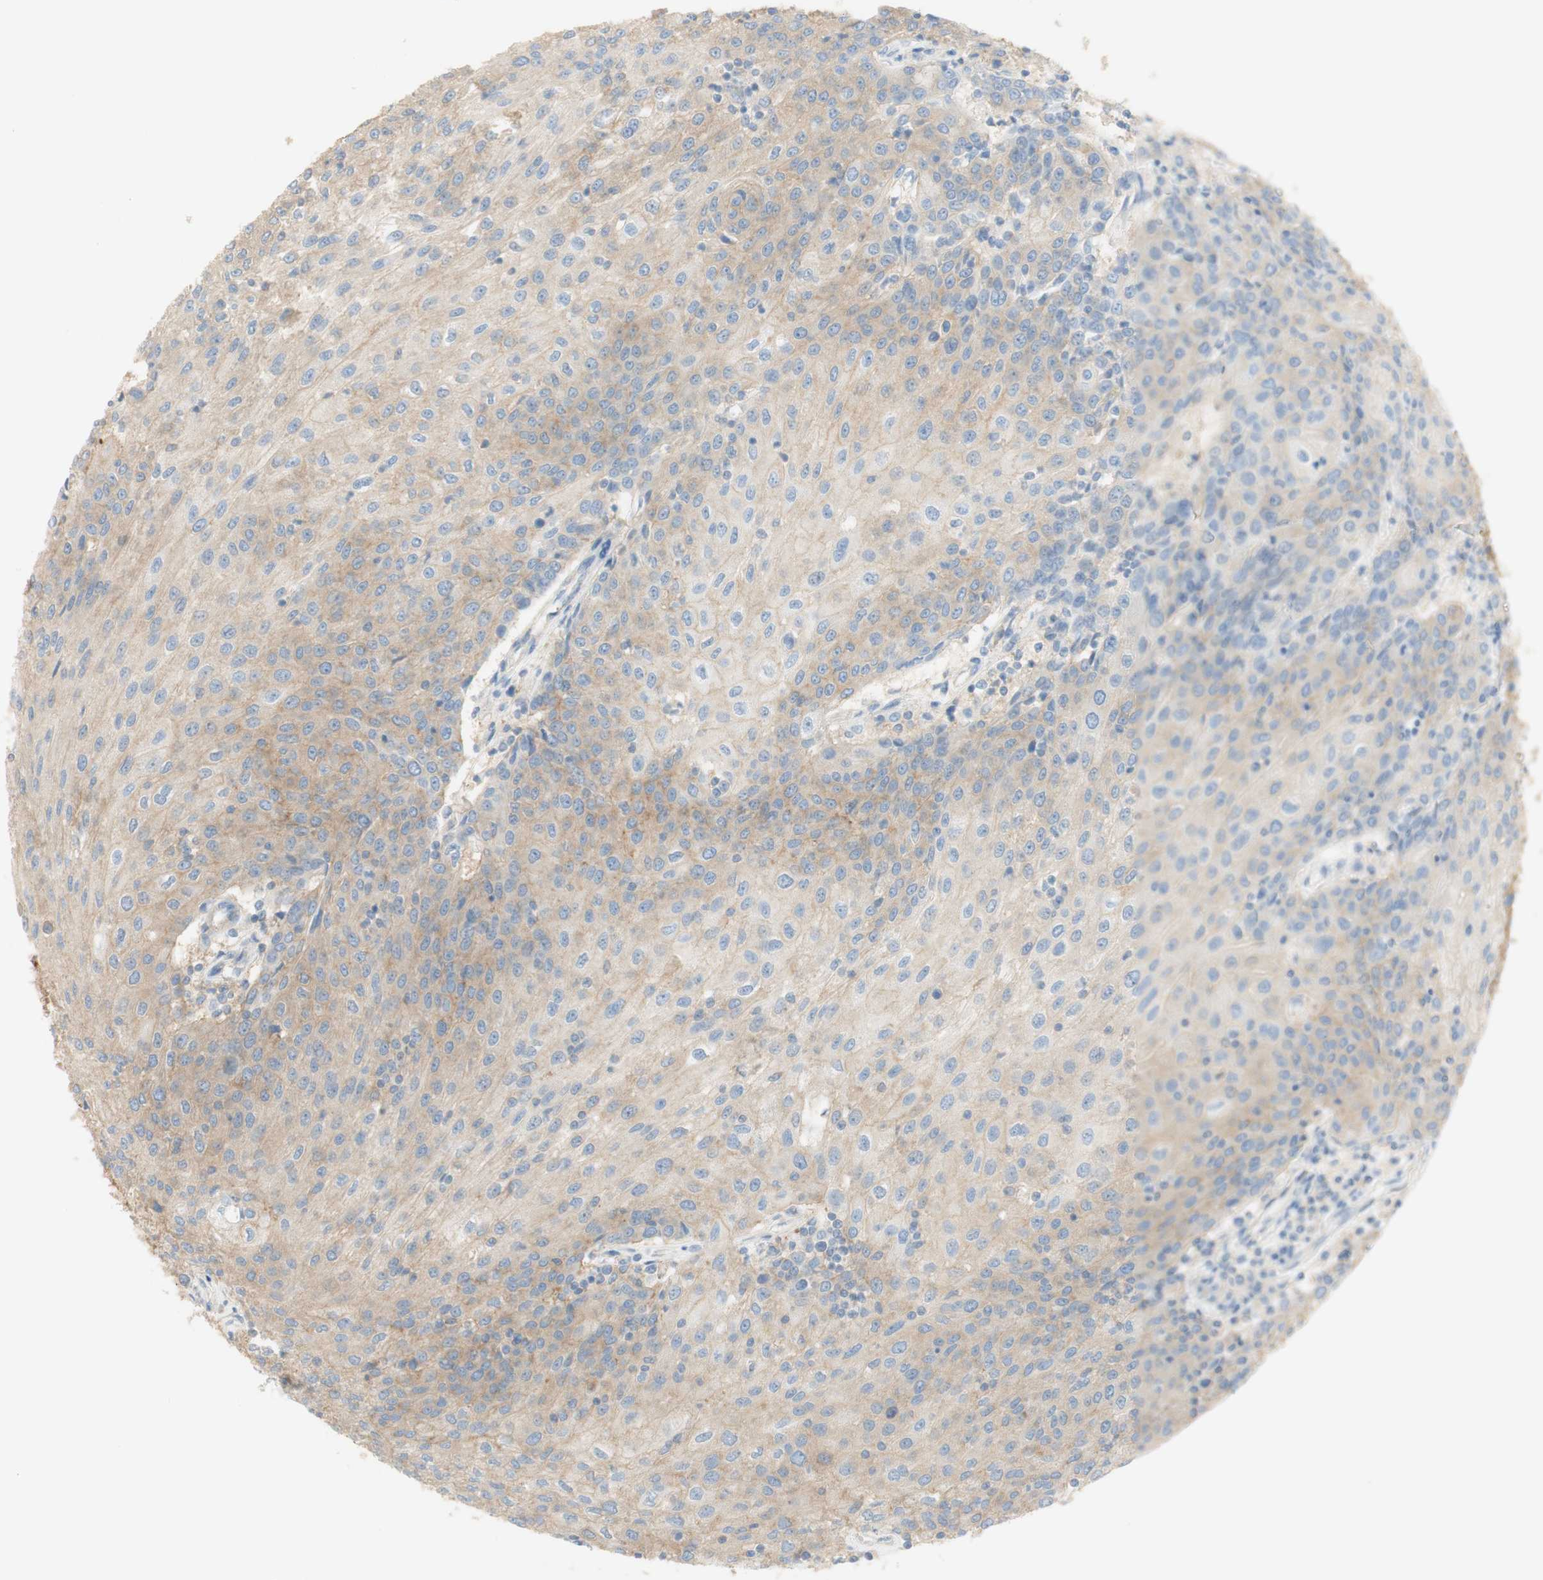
{"staining": {"intensity": "weak", "quantity": ">75%", "location": "cytoplasmic/membranous"}, "tissue": "urothelial cancer", "cell_type": "Tumor cells", "image_type": "cancer", "snomed": [{"axis": "morphology", "description": "Urothelial carcinoma, High grade"}, {"axis": "topography", "description": "Urinary bladder"}], "caption": "This is an image of immunohistochemistry staining of urothelial cancer, which shows weak expression in the cytoplasmic/membranous of tumor cells.", "gene": "ATP2B1", "patient": {"sex": "female", "age": 85}}